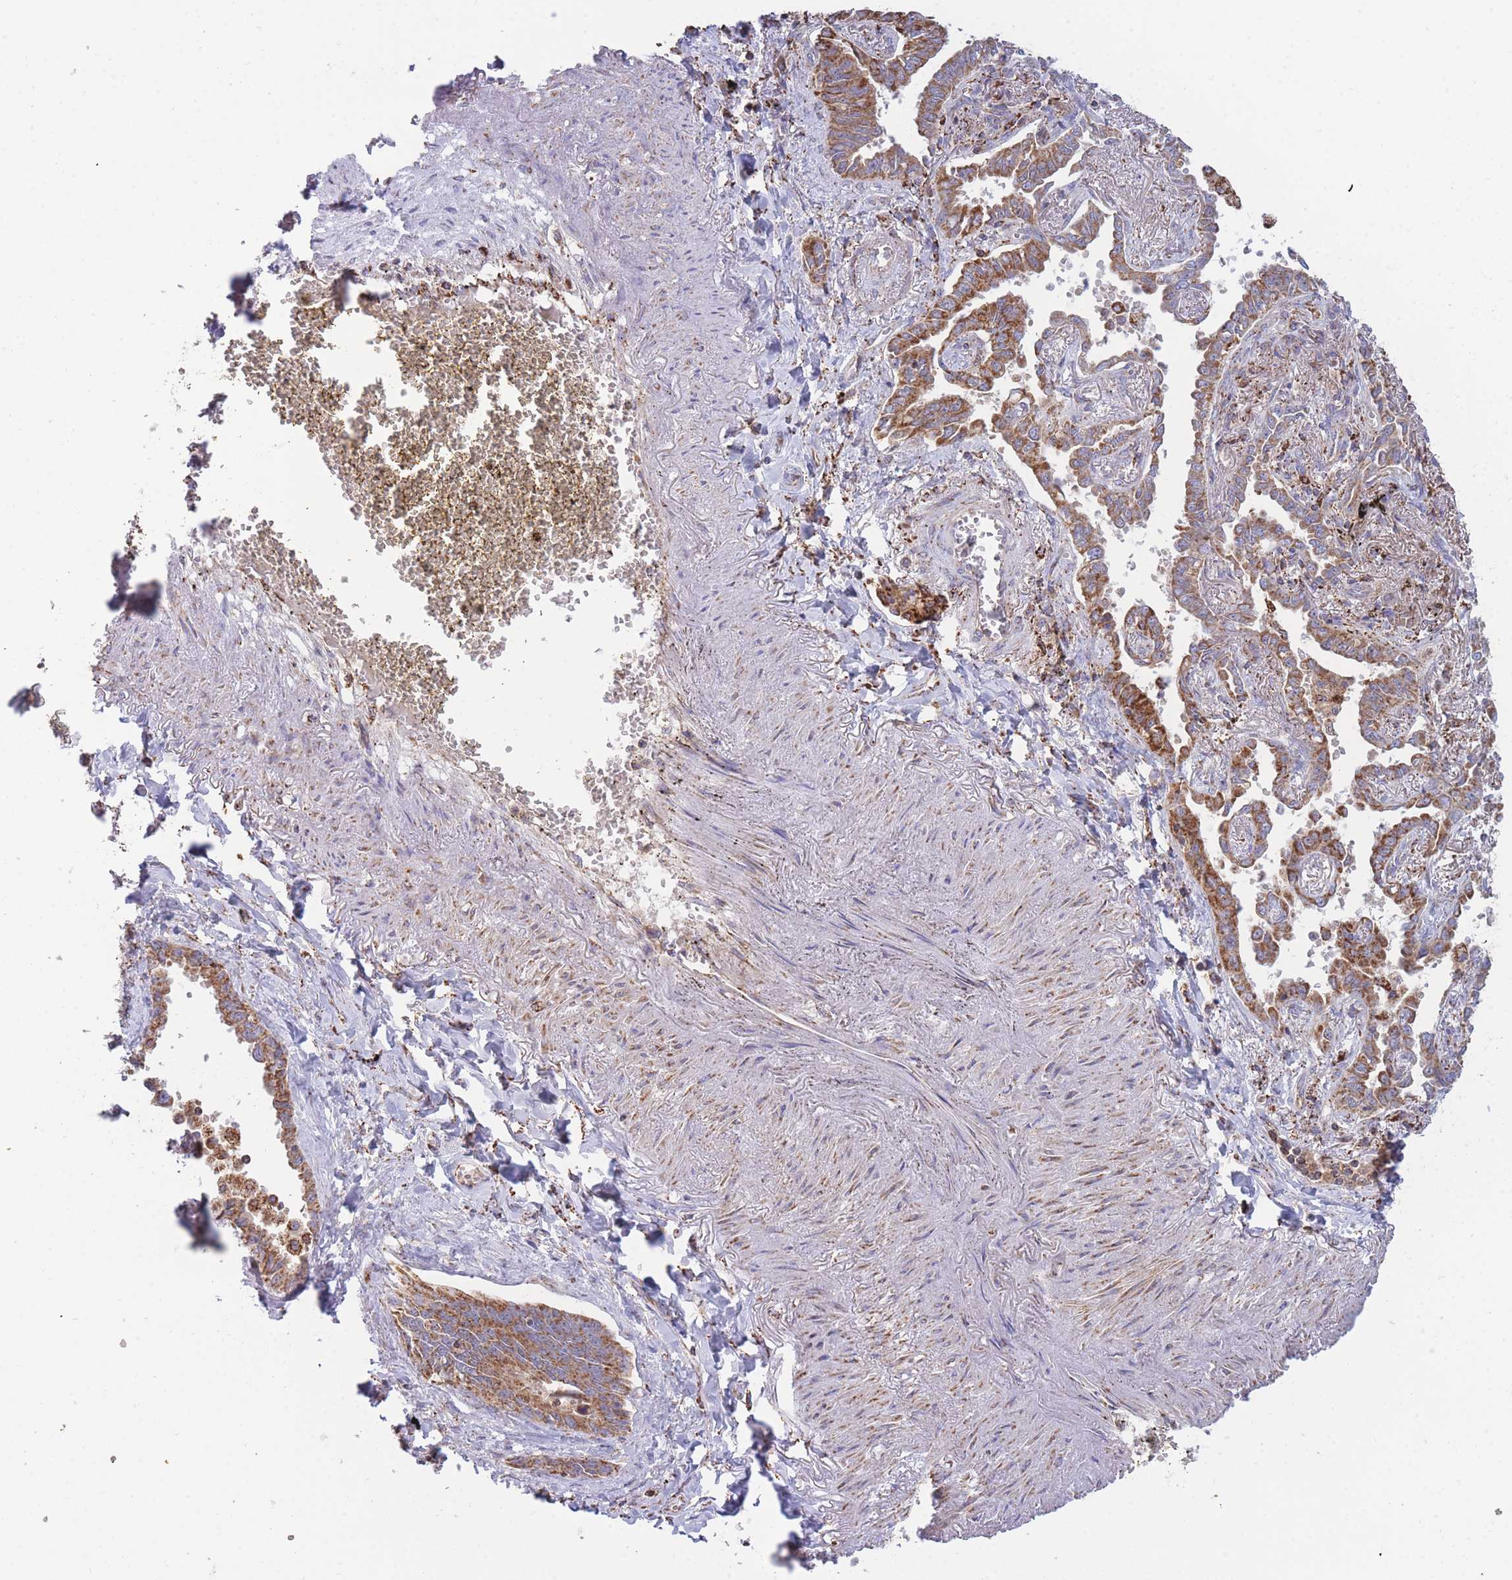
{"staining": {"intensity": "strong", "quantity": ">75%", "location": "cytoplasmic/membranous"}, "tissue": "lung cancer", "cell_type": "Tumor cells", "image_type": "cancer", "snomed": [{"axis": "morphology", "description": "Adenocarcinoma, NOS"}, {"axis": "topography", "description": "Lung"}], "caption": "Immunohistochemical staining of human adenocarcinoma (lung) displays strong cytoplasmic/membranous protein positivity in about >75% of tumor cells. Using DAB (brown) and hematoxylin (blue) stains, captured at high magnification using brightfield microscopy.", "gene": "MRPL17", "patient": {"sex": "male", "age": 67}}